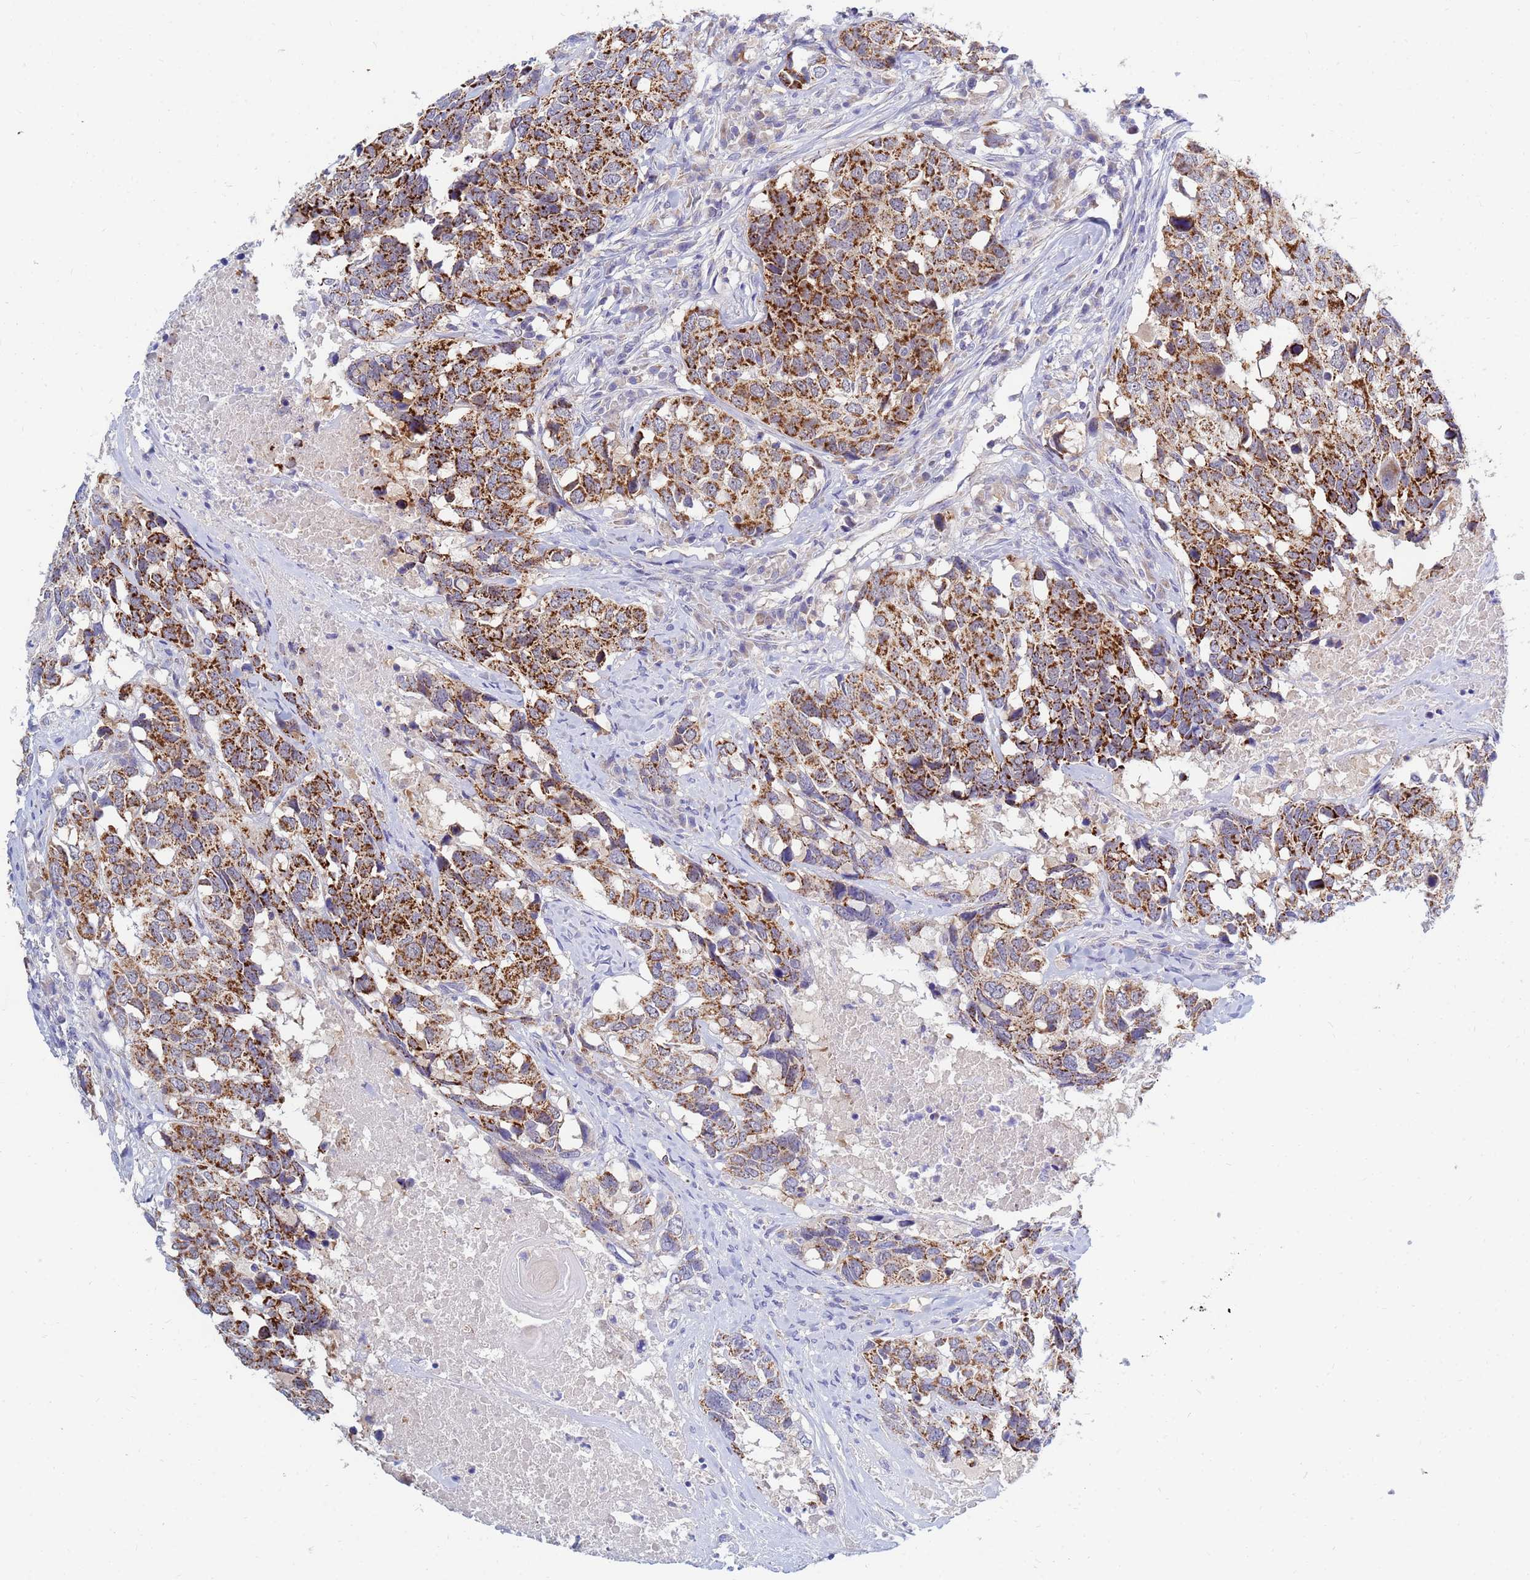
{"staining": {"intensity": "strong", "quantity": ">75%", "location": "cytoplasmic/membranous"}, "tissue": "head and neck cancer", "cell_type": "Tumor cells", "image_type": "cancer", "snomed": [{"axis": "morphology", "description": "Squamous cell carcinoma, NOS"}, {"axis": "topography", "description": "Head-Neck"}], "caption": "Tumor cells display high levels of strong cytoplasmic/membranous expression in about >75% of cells in squamous cell carcinoma (head and neck). (DAB IHC with brightfield microscopy, high magnification).", "gene": "SDR39U1", "patient": {"sex": "male", "age": 66}}